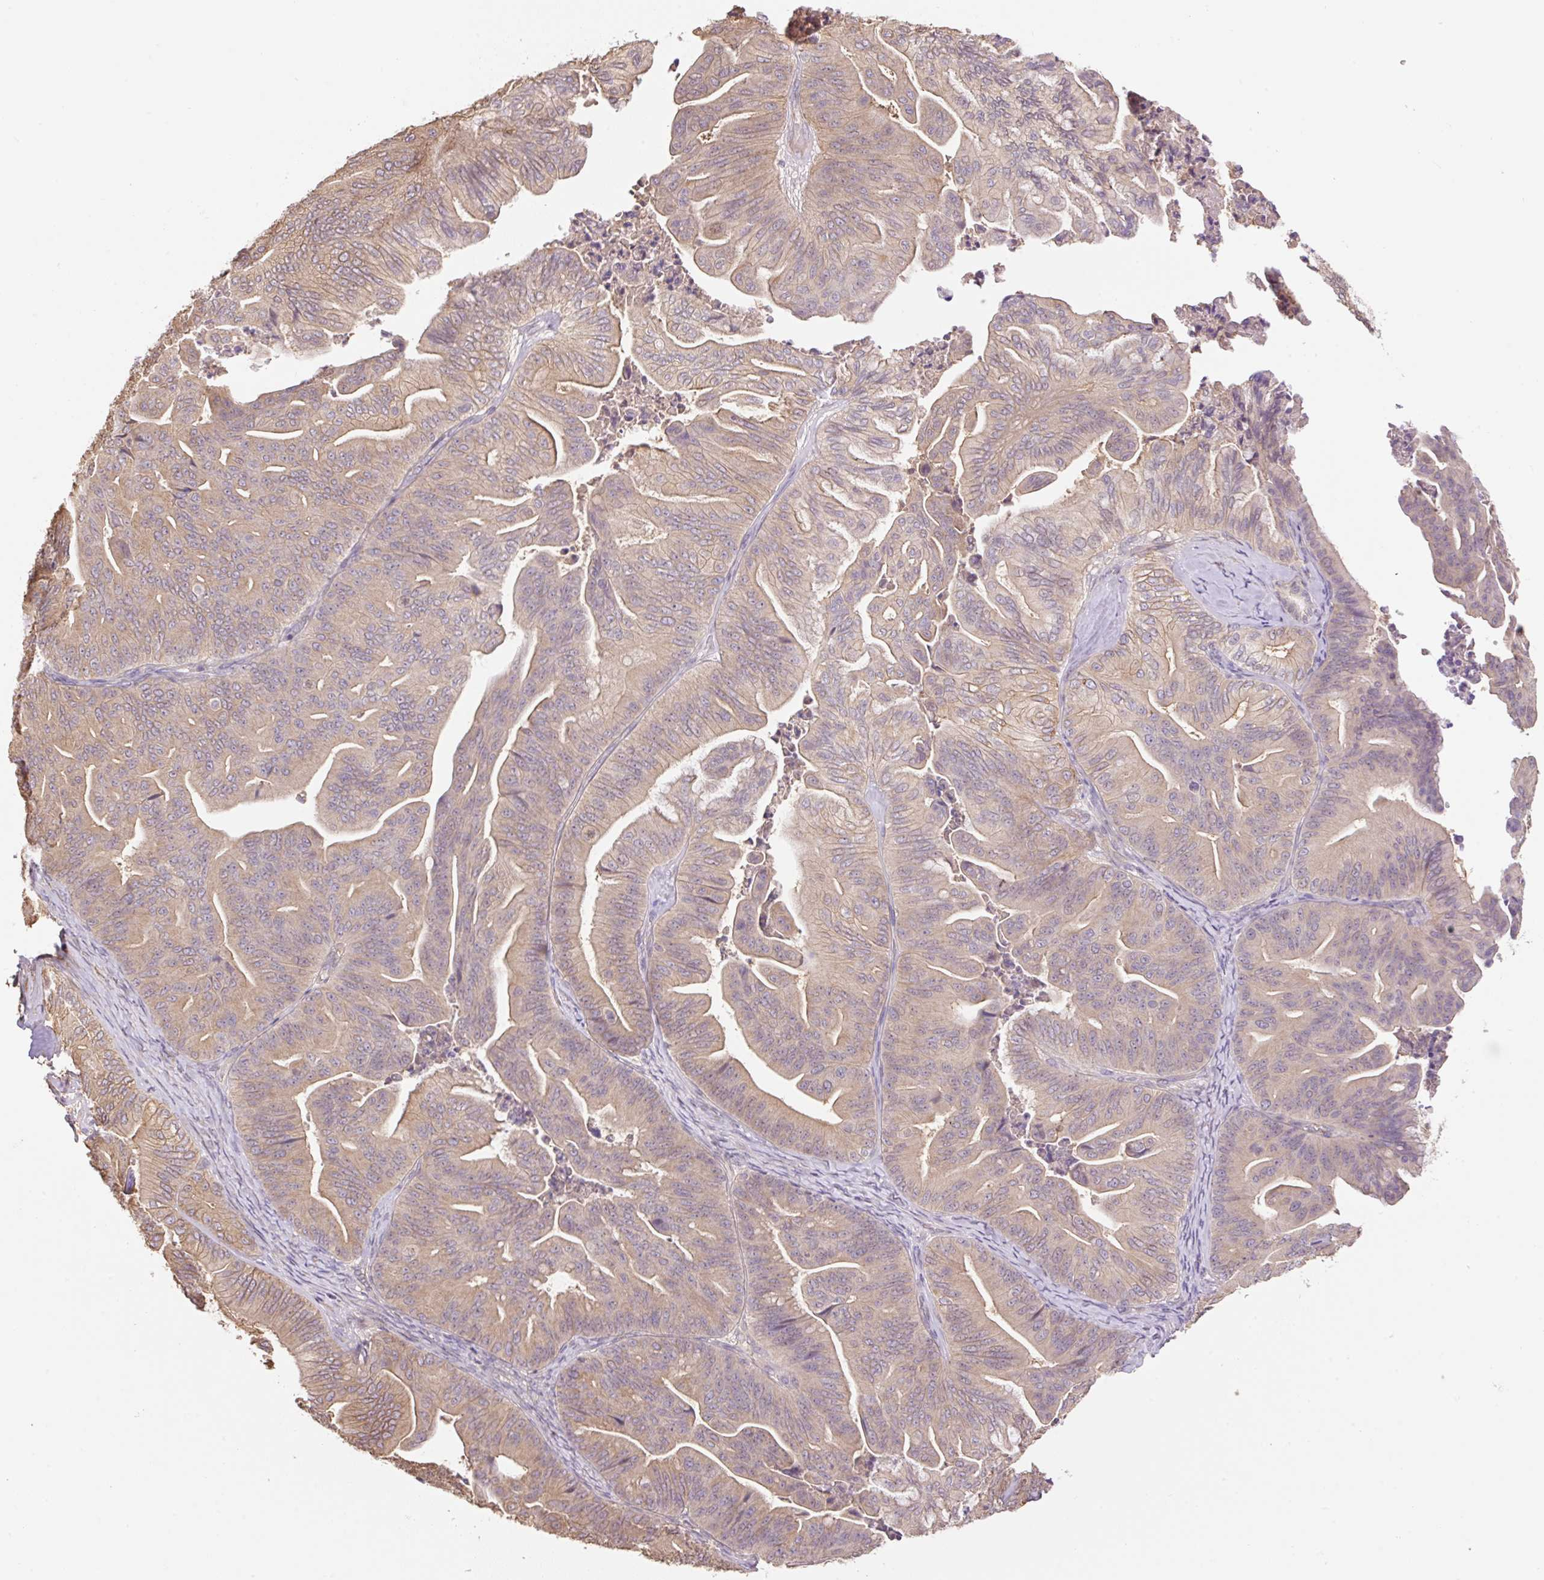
{"staining": {"intensity": "moderate", "quantity": ">75%", "location": "cytoplasmic/membranous"}, "tissue": "ovarian cancer", "cell_type": "Tumor cells", "image_type": "cancer", "snomed": [{"axis": "morphology", "description": "Cystadenocarcinoma, mucinous, NOS"}, {"axis": "topography", "description": "Ovary"}], "caption": "Immunohistochemistry image of neoplastic tissue: mucinous cystadenocarcinoma (ovarian) stained using immunohistochemistry reveals medium levels of moderate protein expression localized specifically in the cytoplasmic/membranous of tumor cells, appearing as a cytoplasmic/membranous brown color.", "gene": "COX8A", "patient": {"sex": "female", "age": 67}}